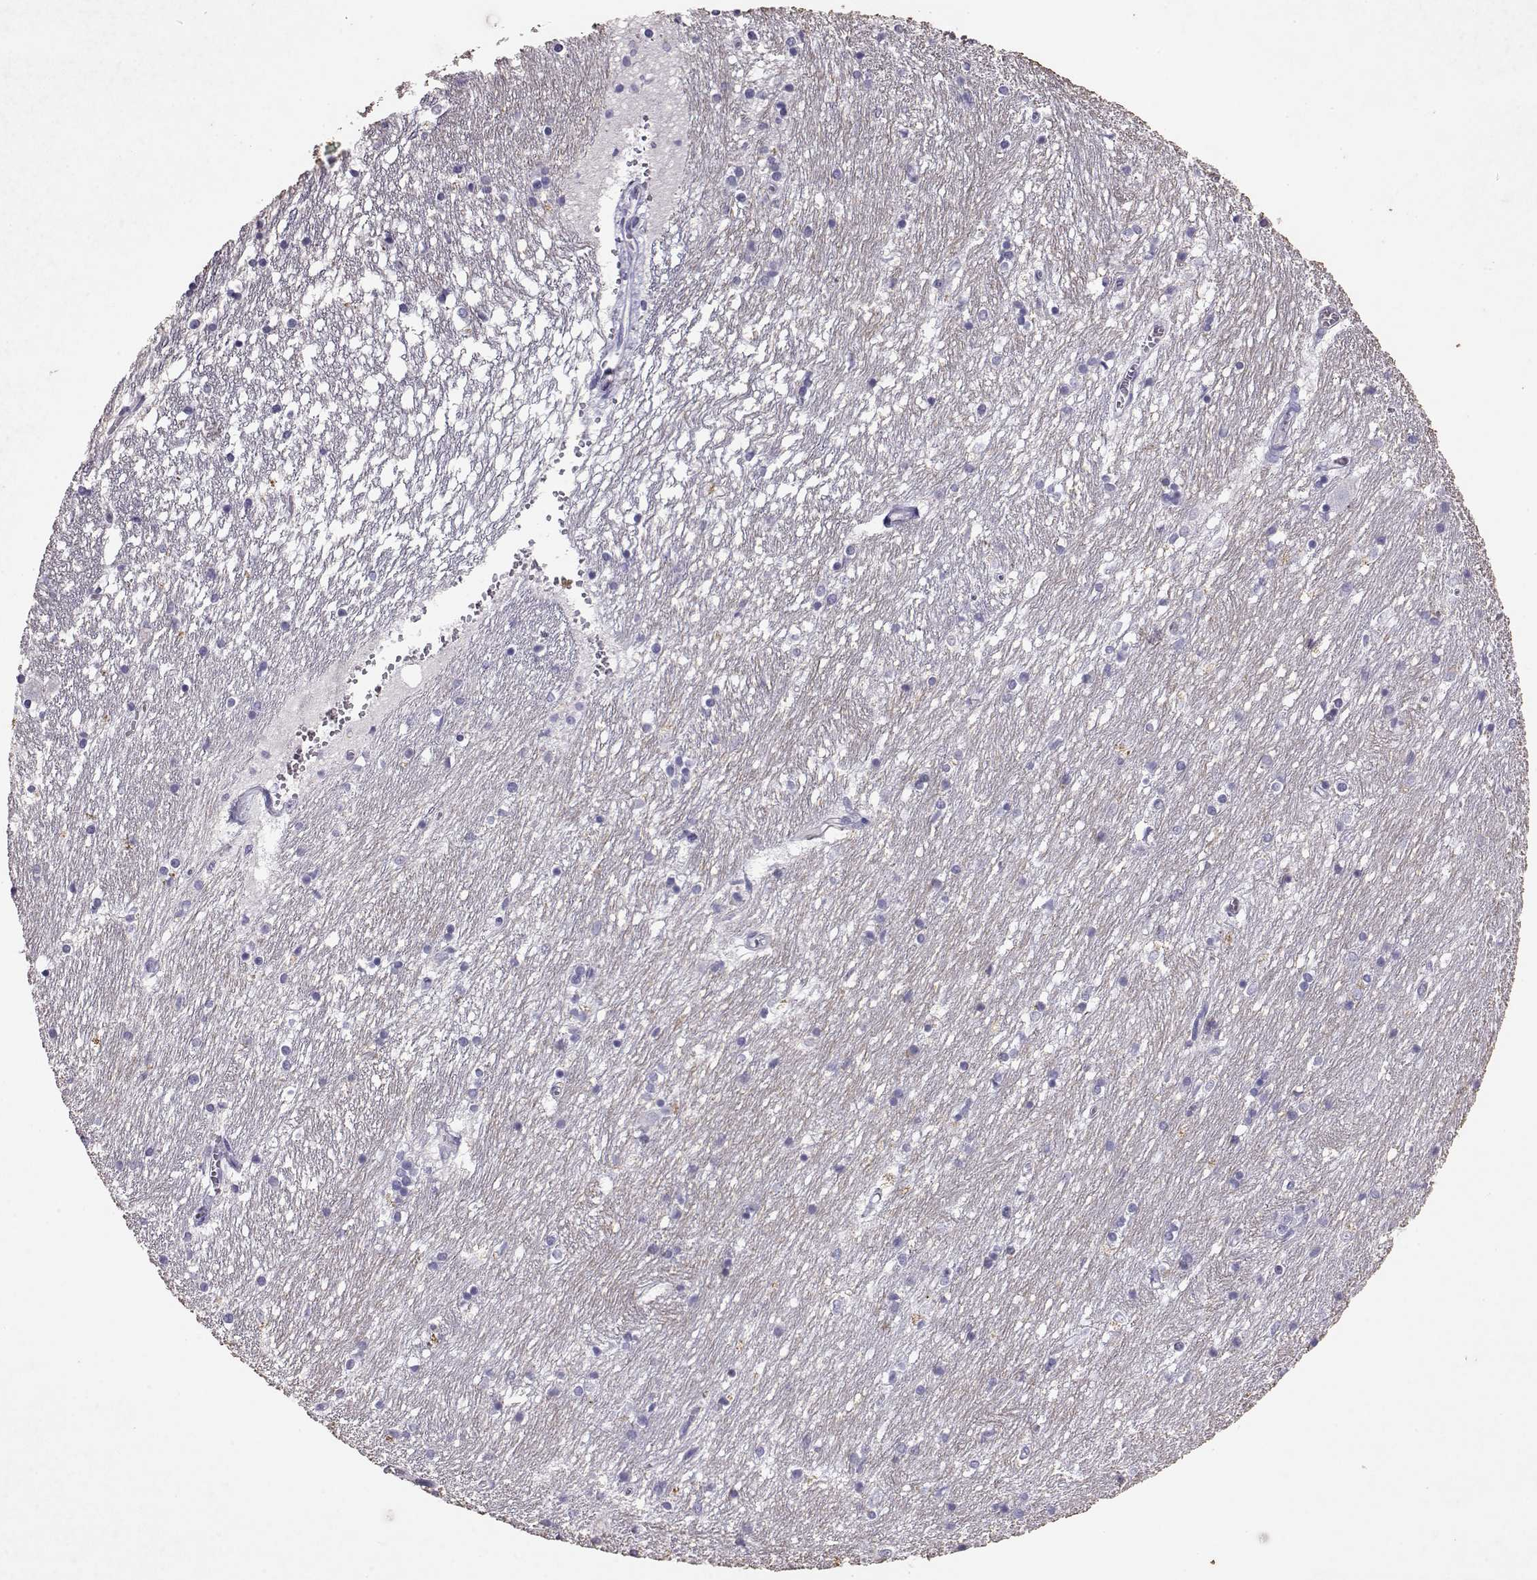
{"staining": {"intensity": "negative", "quantity": "none", "location": "none"}, "tissue": "caudate", "cell_type": "Glial cells", "image_type": "normal", "snomed": [{"axis": "morphology", "description": "Normal tissue, NOS"}, {"axis": "topography", "description": "Lateral ventricle wall"}], "caption": "Immunohistochemical staining of normal caudate shows no significant staining in glial cells.", "gene": "RD3", "patient": {"sex": "female", "age": 71}}